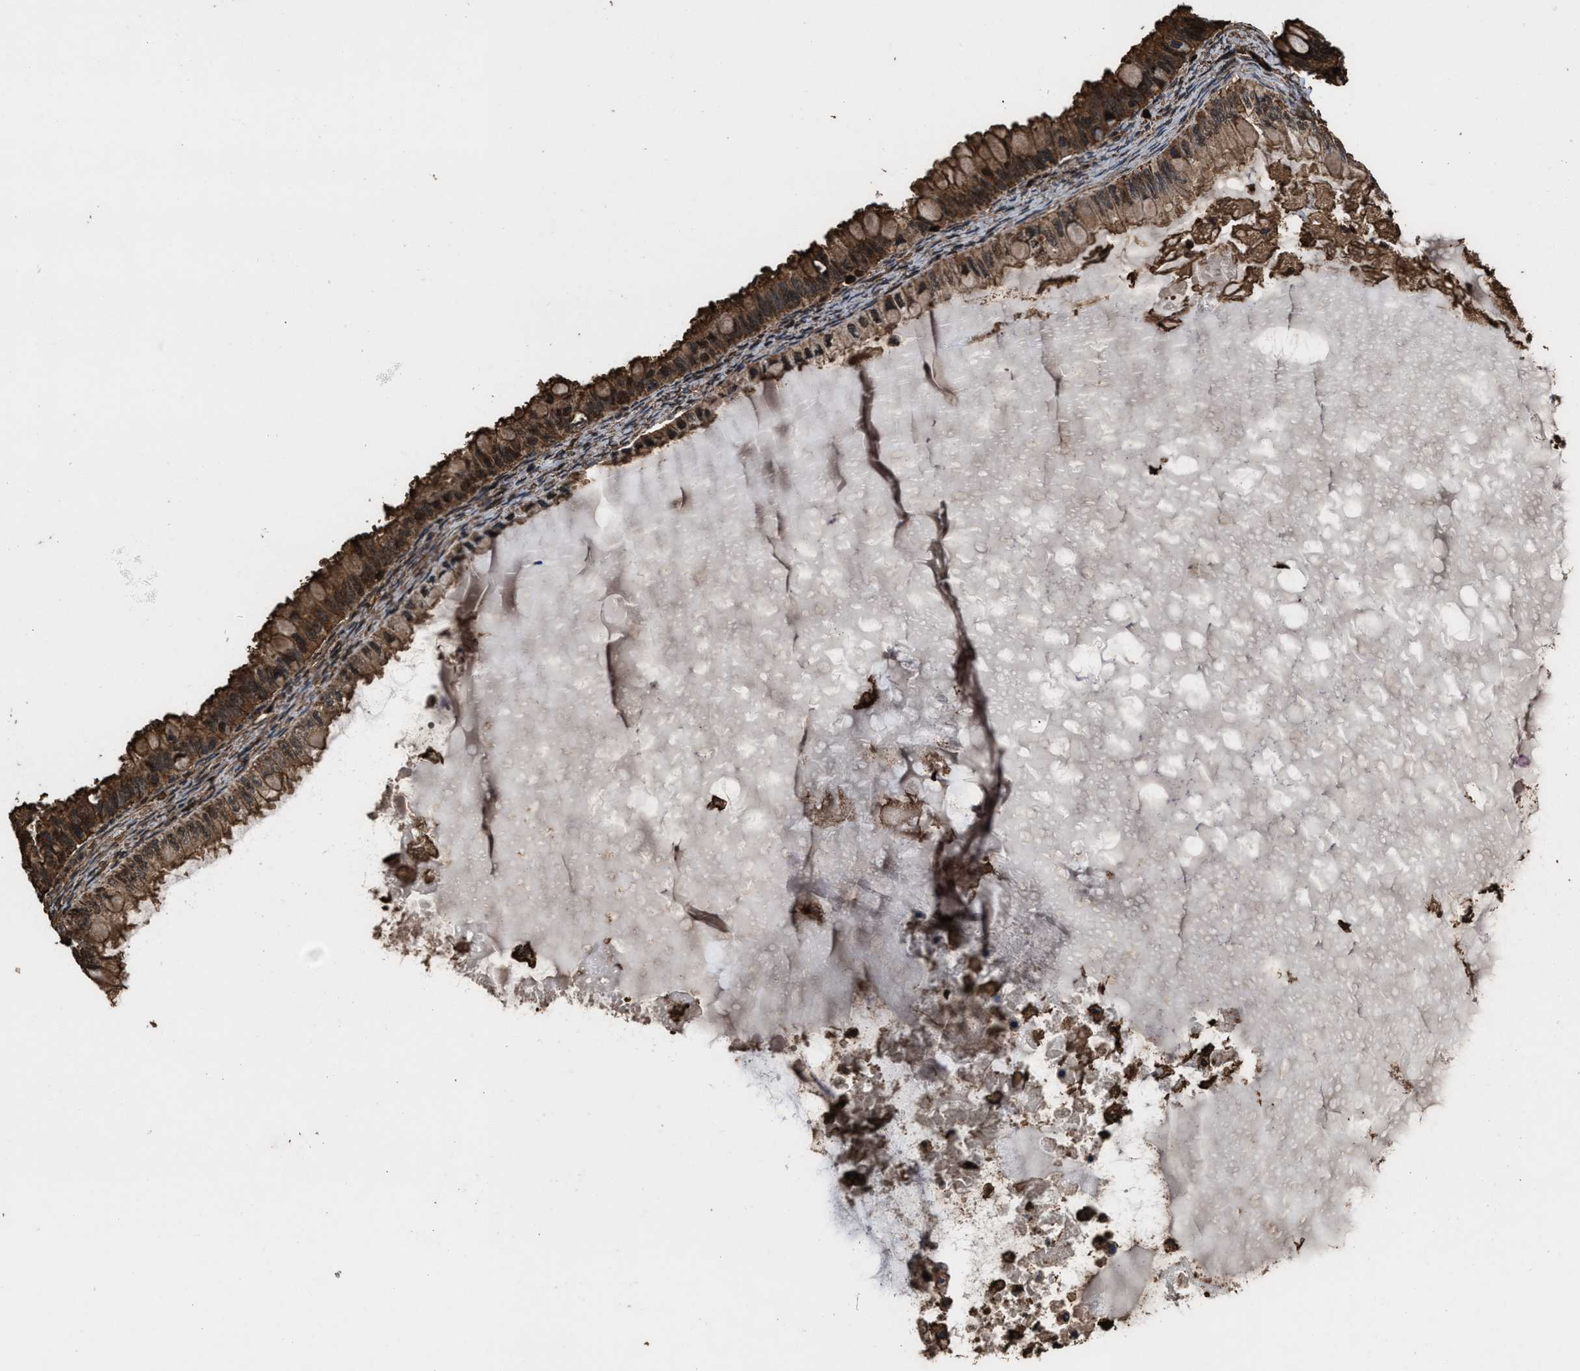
{"staining": {"intensity": "moderate", "quantity": ">75%", "location": "cytoplasmic/membranous"}, "tissue": "ovarian cancer", "cell_type": "Tumor cells", "image_type": "cancer", "snomed": [{"axis": "morphology", "description": "Cystadenocarcinoma, mucinous, NOS"}, {"axis": "topography", "description": "Ovary"}], "caption": "Immunohistochemical staining of ovarian mucinous cystadenocarcinoma displays moderate cytoplasmic/membranous protein staining in approximately >75% of tumor cells.", "gene": "KBTBD2", "patient": {"sex": "female", "age": 80}}